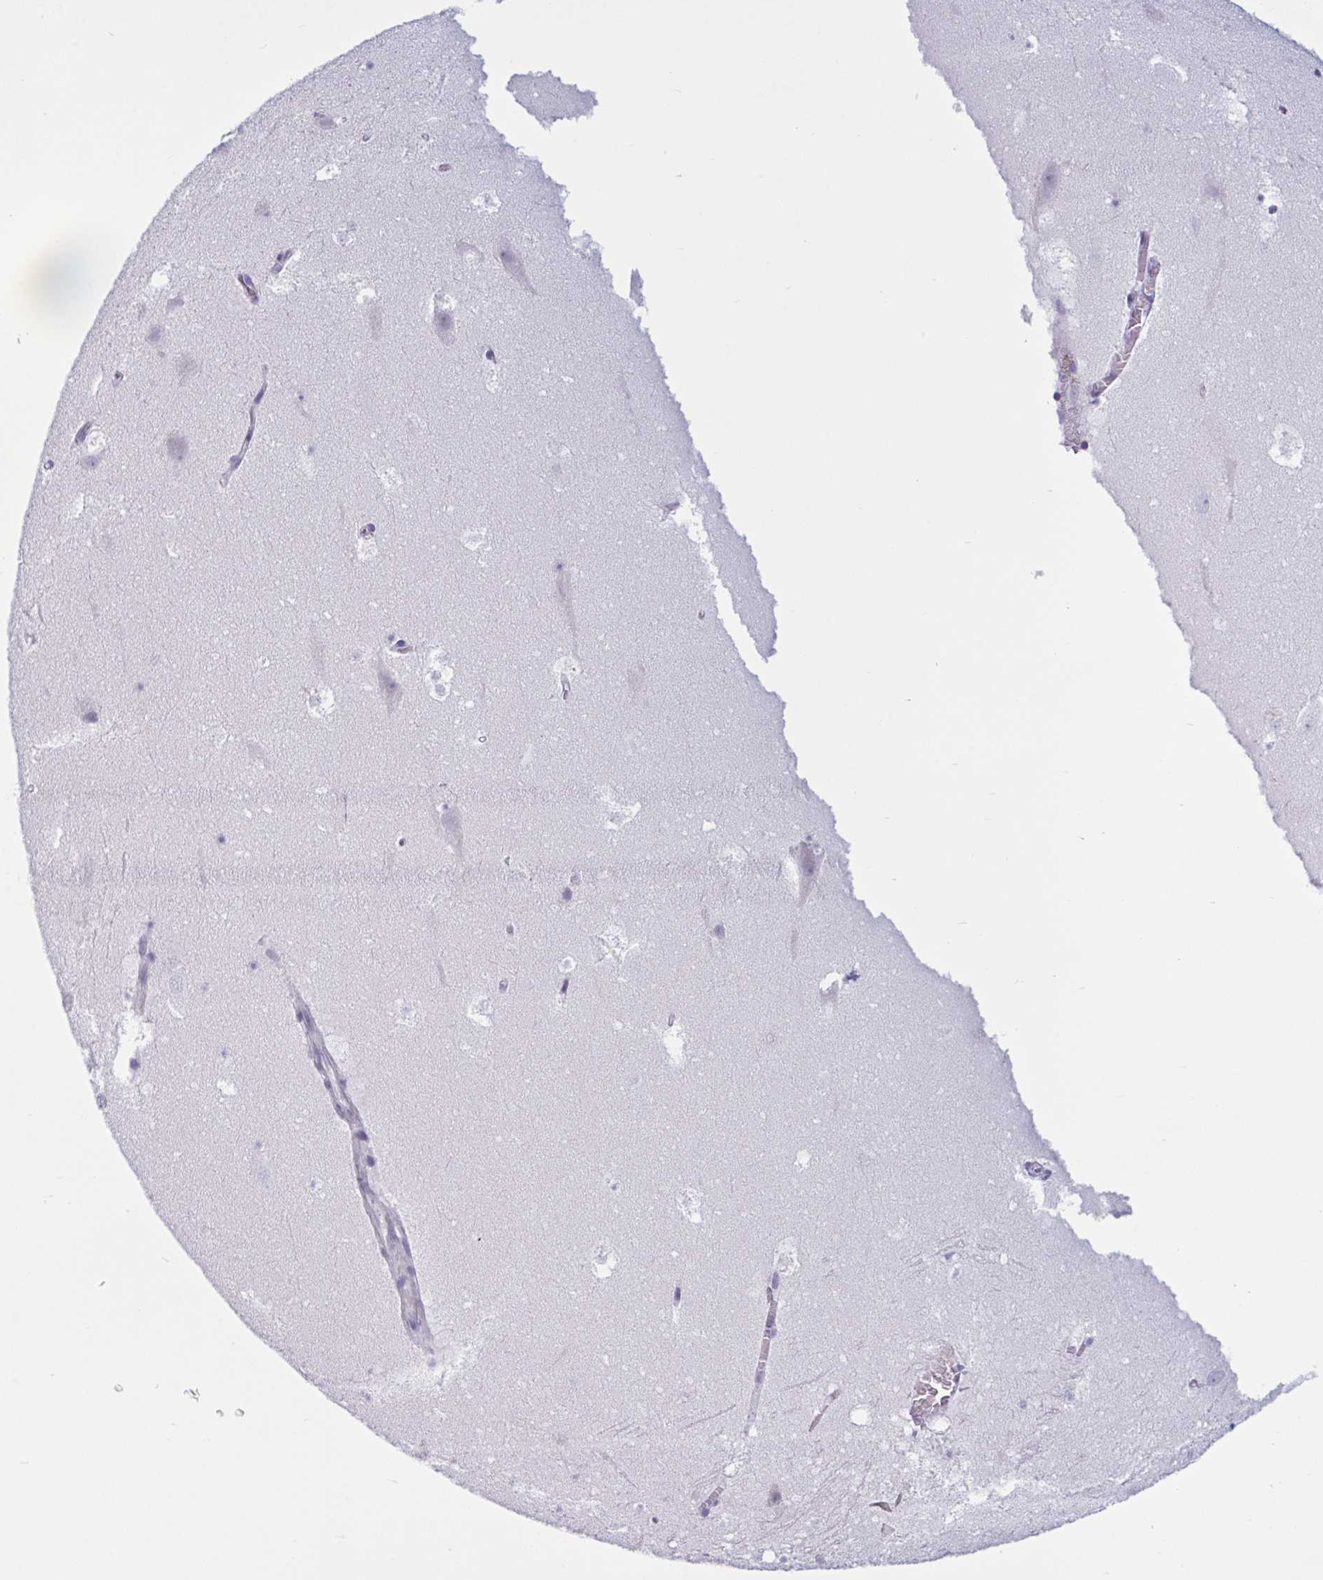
{"staining": {"intensity": "negative", "quantity": "none", "location": "none"}, "tissue": "hippocampus", "cell_type": "Glial cells", "image_type": "normal", "snomed": [{"axis": "morphology", "description": "Normal tissue, NOS"}, {"axis": "topography", "description": "Hippocampus"}], "caption": "The micrograph demonstrates no significant staining in glial cells of hippocampus.", "gene": "OR1L3", "patient": {"sex": "female", "age": 42}}